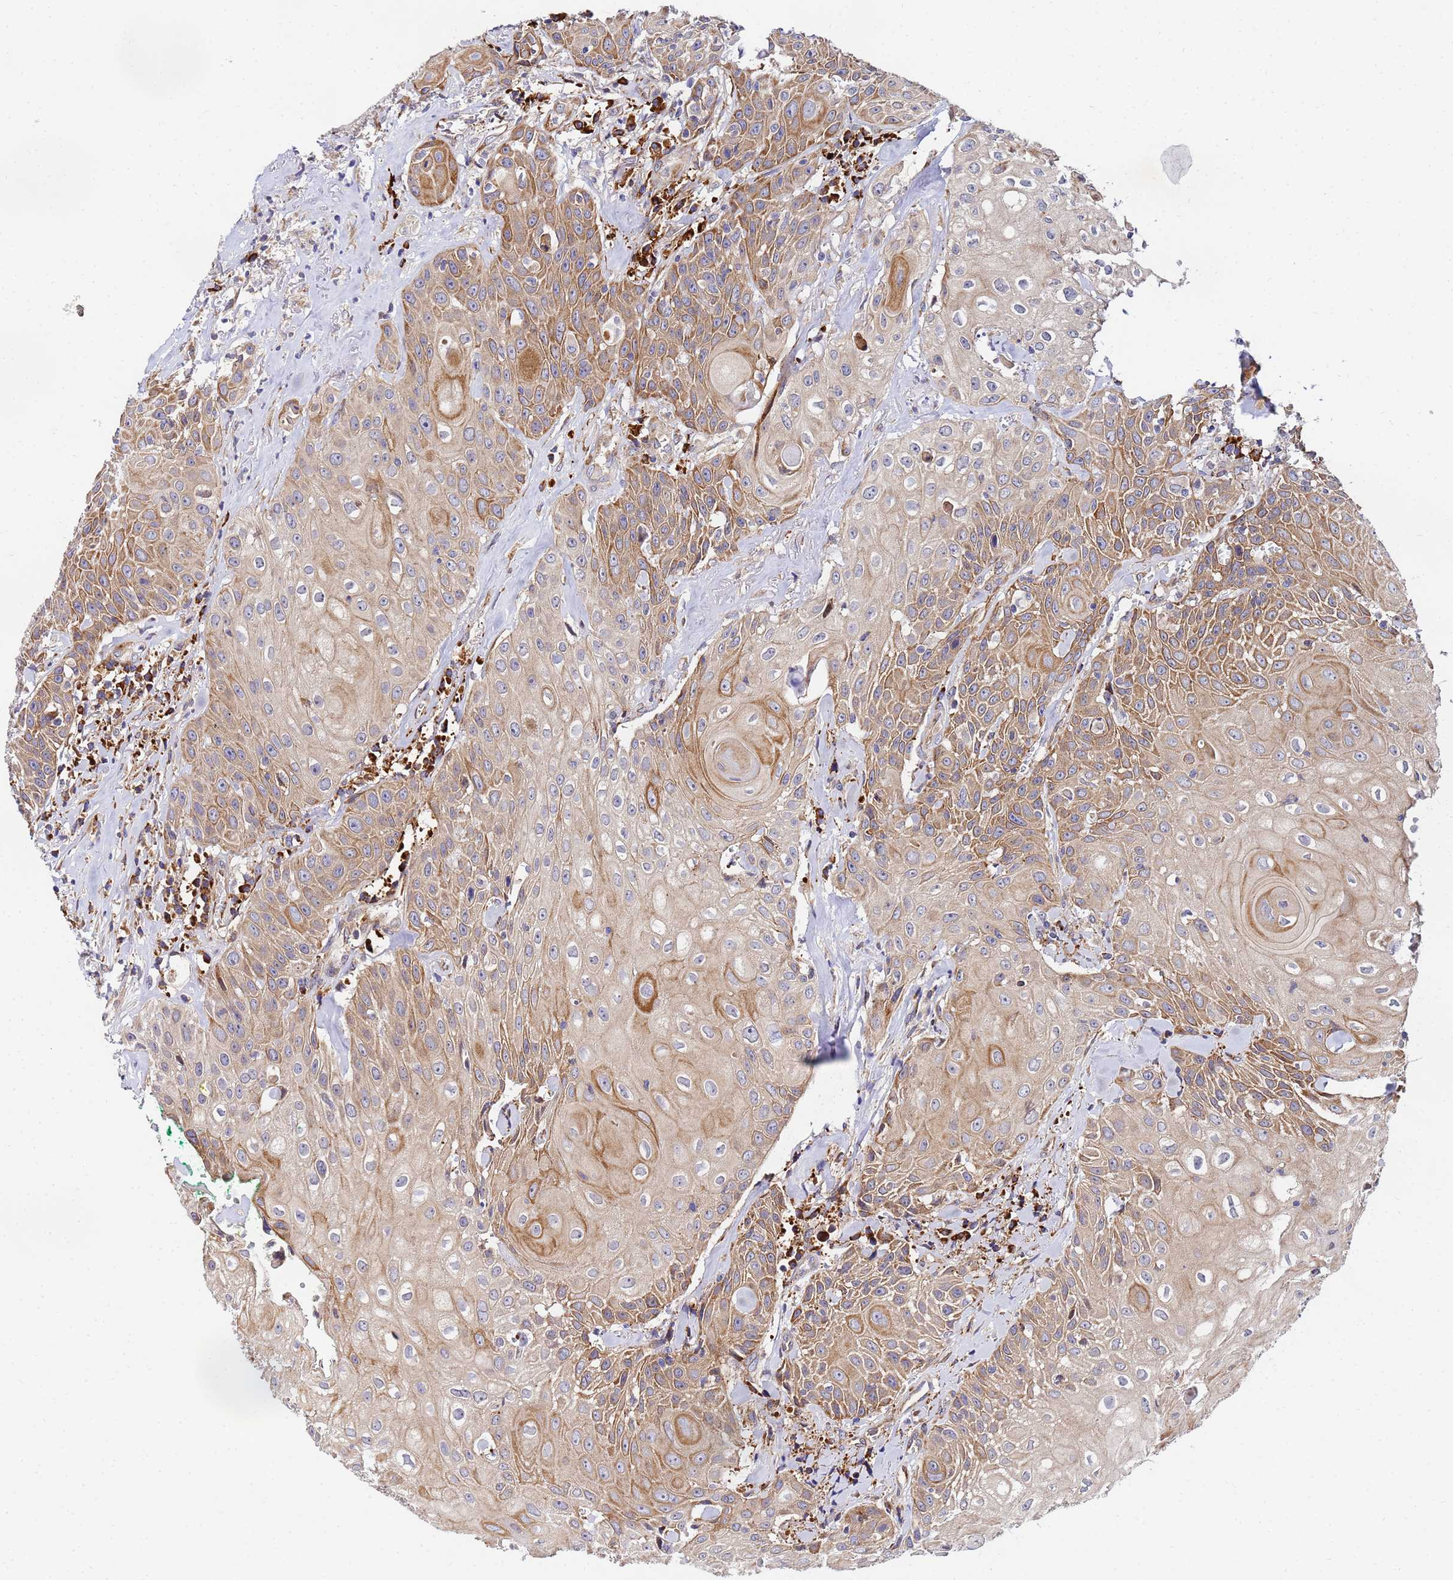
{"staining": {"intensity": "moderate", "quantity": ">75%", "location": "cytoplasmic/membranous"}, "tissue": "head and neck cancer", "cell_type": "Tumor cells", "image_type": "cancer", "snomed": [{"axis": "morphology", "description": "Squamous cell carcinoma, NOS"}, {"axis": "topography", "description": "Oral tissue"}, {"axis": "topography", "description": "Head-Neck"}], "caption": "Immunohistochemical staining of human head and neck cancer (squamous cell carcinoma) demonstrates medium levels of moderate cytoplasmic/membranous protein expression in approximately >75% of tumor cells.", "gene": "POM121", "patient": {"sex": "female", "age": 82}}